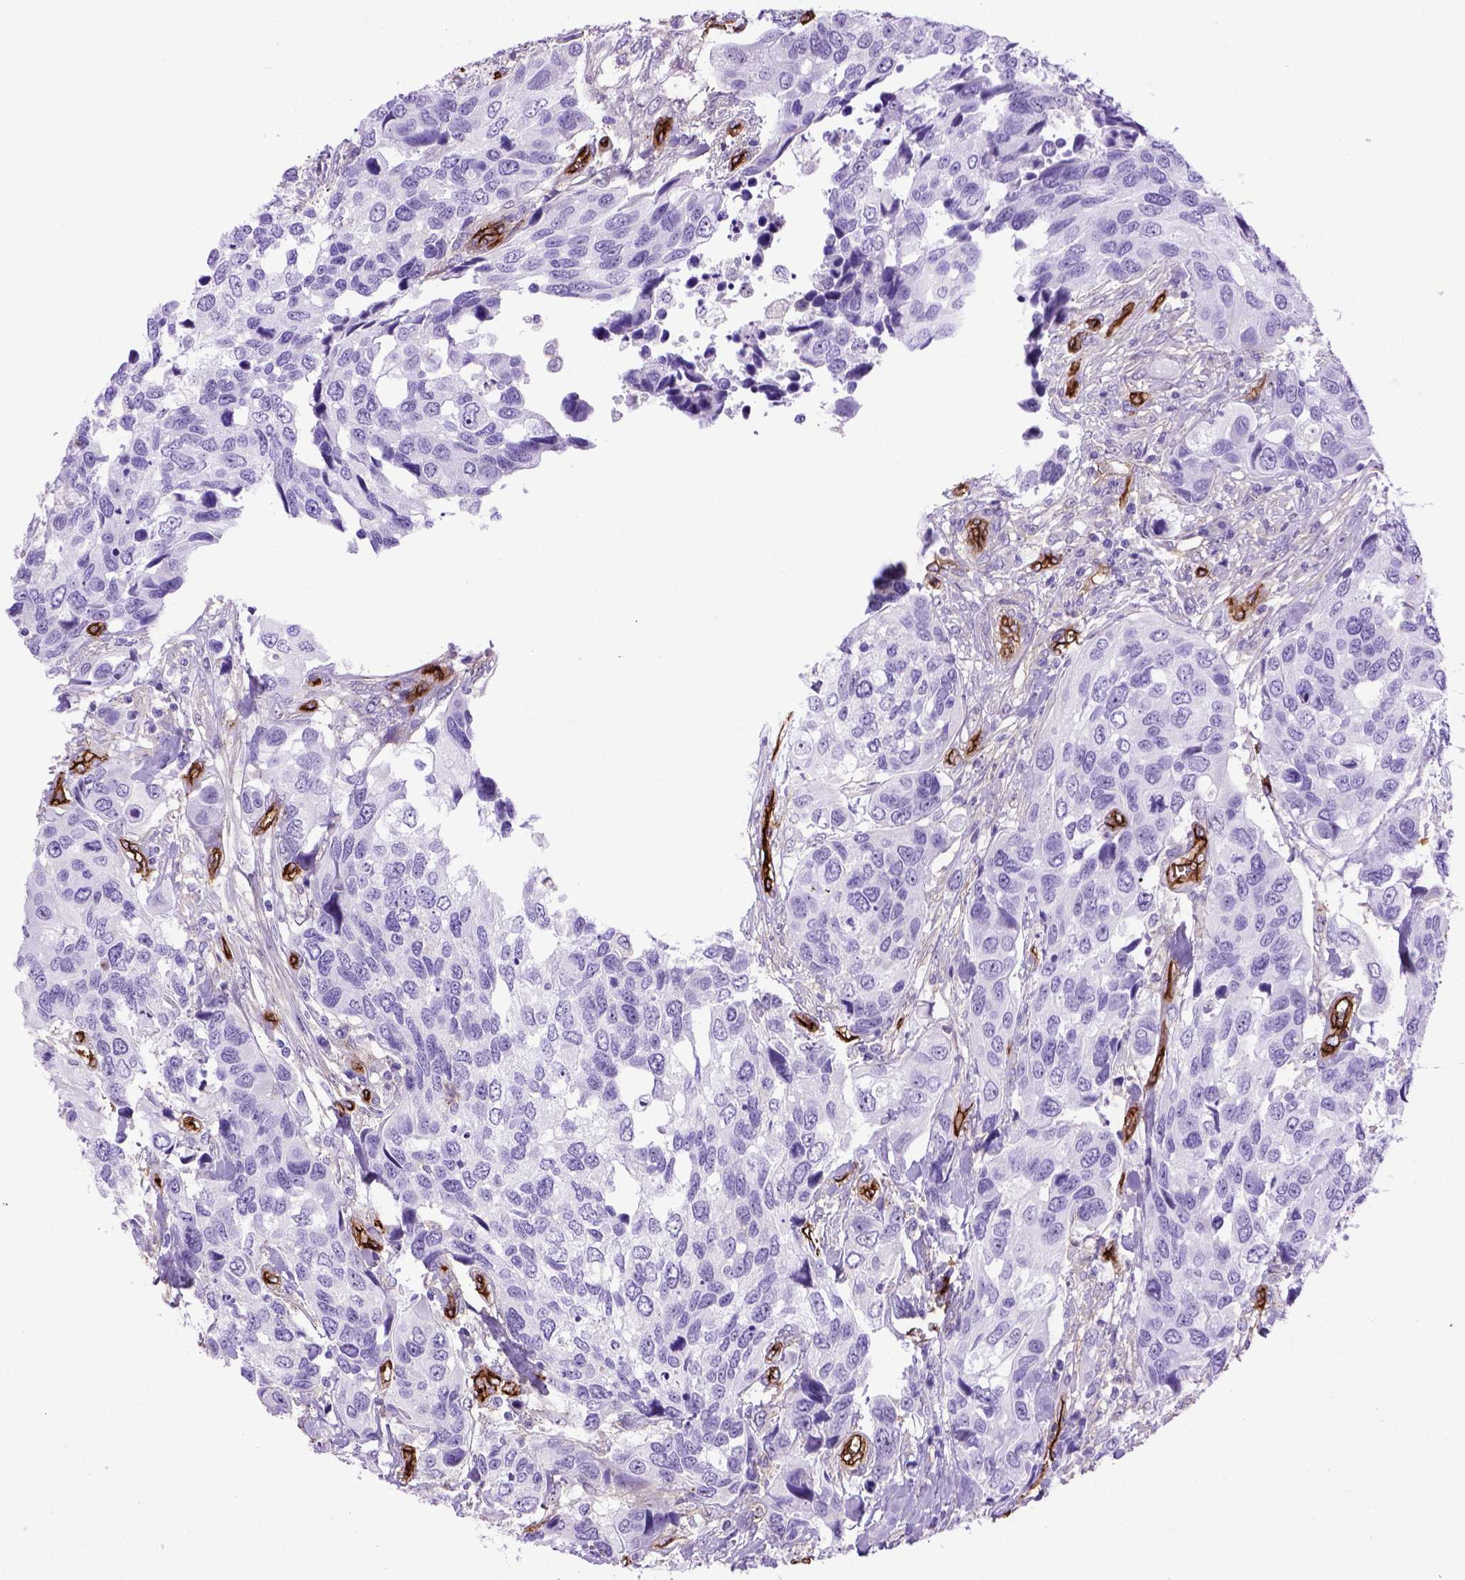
{"staining": {"intensity": "negative", "quantity": "none", "location": "none"}, "tissue": "urothelial cancer", "cell_type": "Tumor cells", "image_type": "cancer", "snomed": [{"axis": "morphology", "description": "Urothelial carcinoma, High grade"}, {"axis": "topography", "description": "Urinary bladder"}], "caption": "High magnification brightfield microscopy of urothelial cancer stained with DAB (brown) and counterstained with hematoxylin (blue): tumor cells show no significant staining.", "gene": "ENG", "patient": {"sex": "male", "age": 60}}